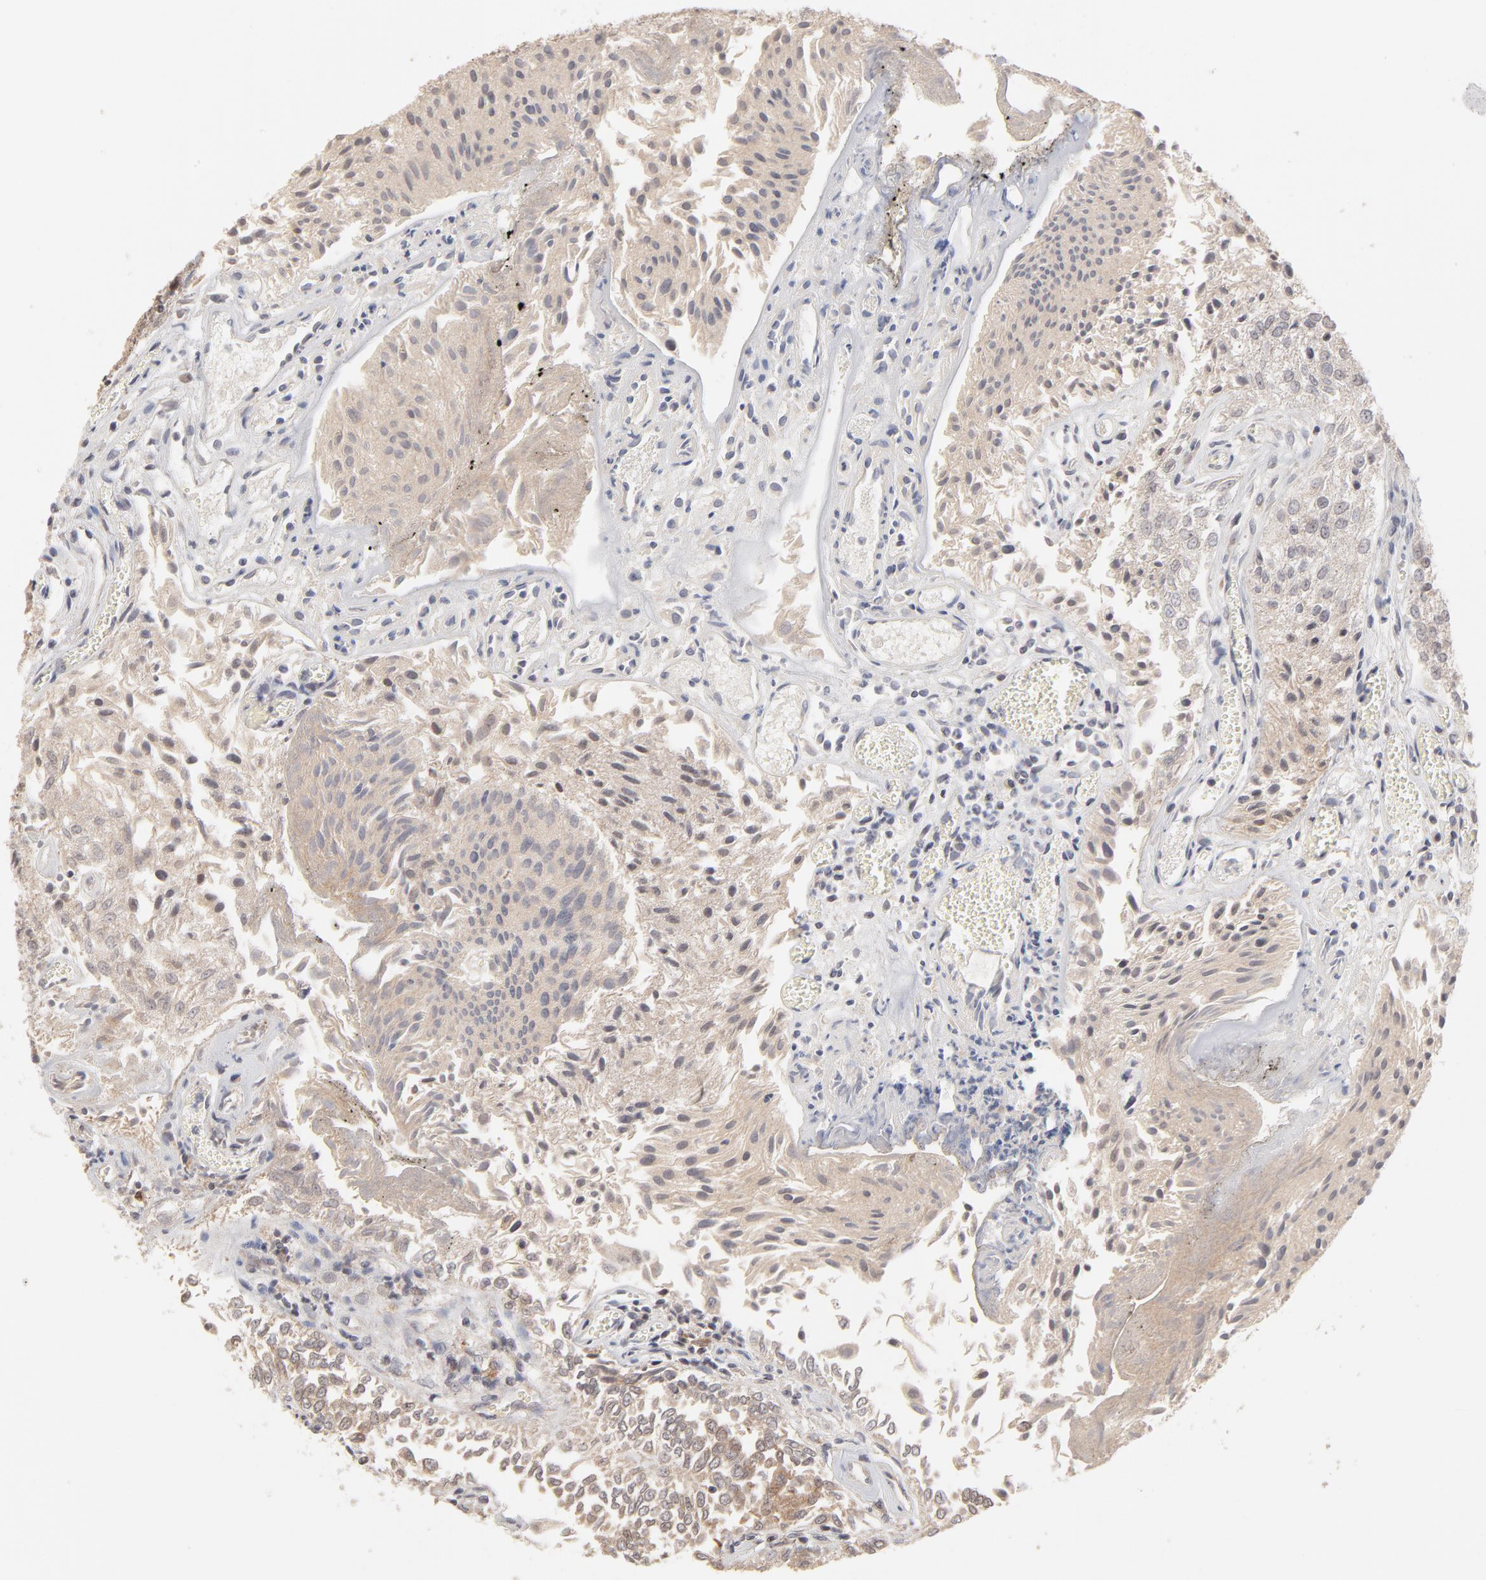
{"staining": {"intensity": "weak", "quantity": ">75%", "location": "cytoplasmic/membranous"}, "tissue": "urothelial cancer", "cell_type": "Tumor cells", "image_type": "cancer", "snomed": [{"axis": "morphology", "description": "Urothelial carcinoma, Low grade"}, {"axis": "topography", "description": "Urinary bladder"}], "caption": "Immunohistochemistry of human urothelial cancer demonstrates low levels of weak cytoplasmic/membranous staining in approximately >75% of tumor cells.", "gene": "ARIH1", "patient": {"sex": "male", "age": 86}}